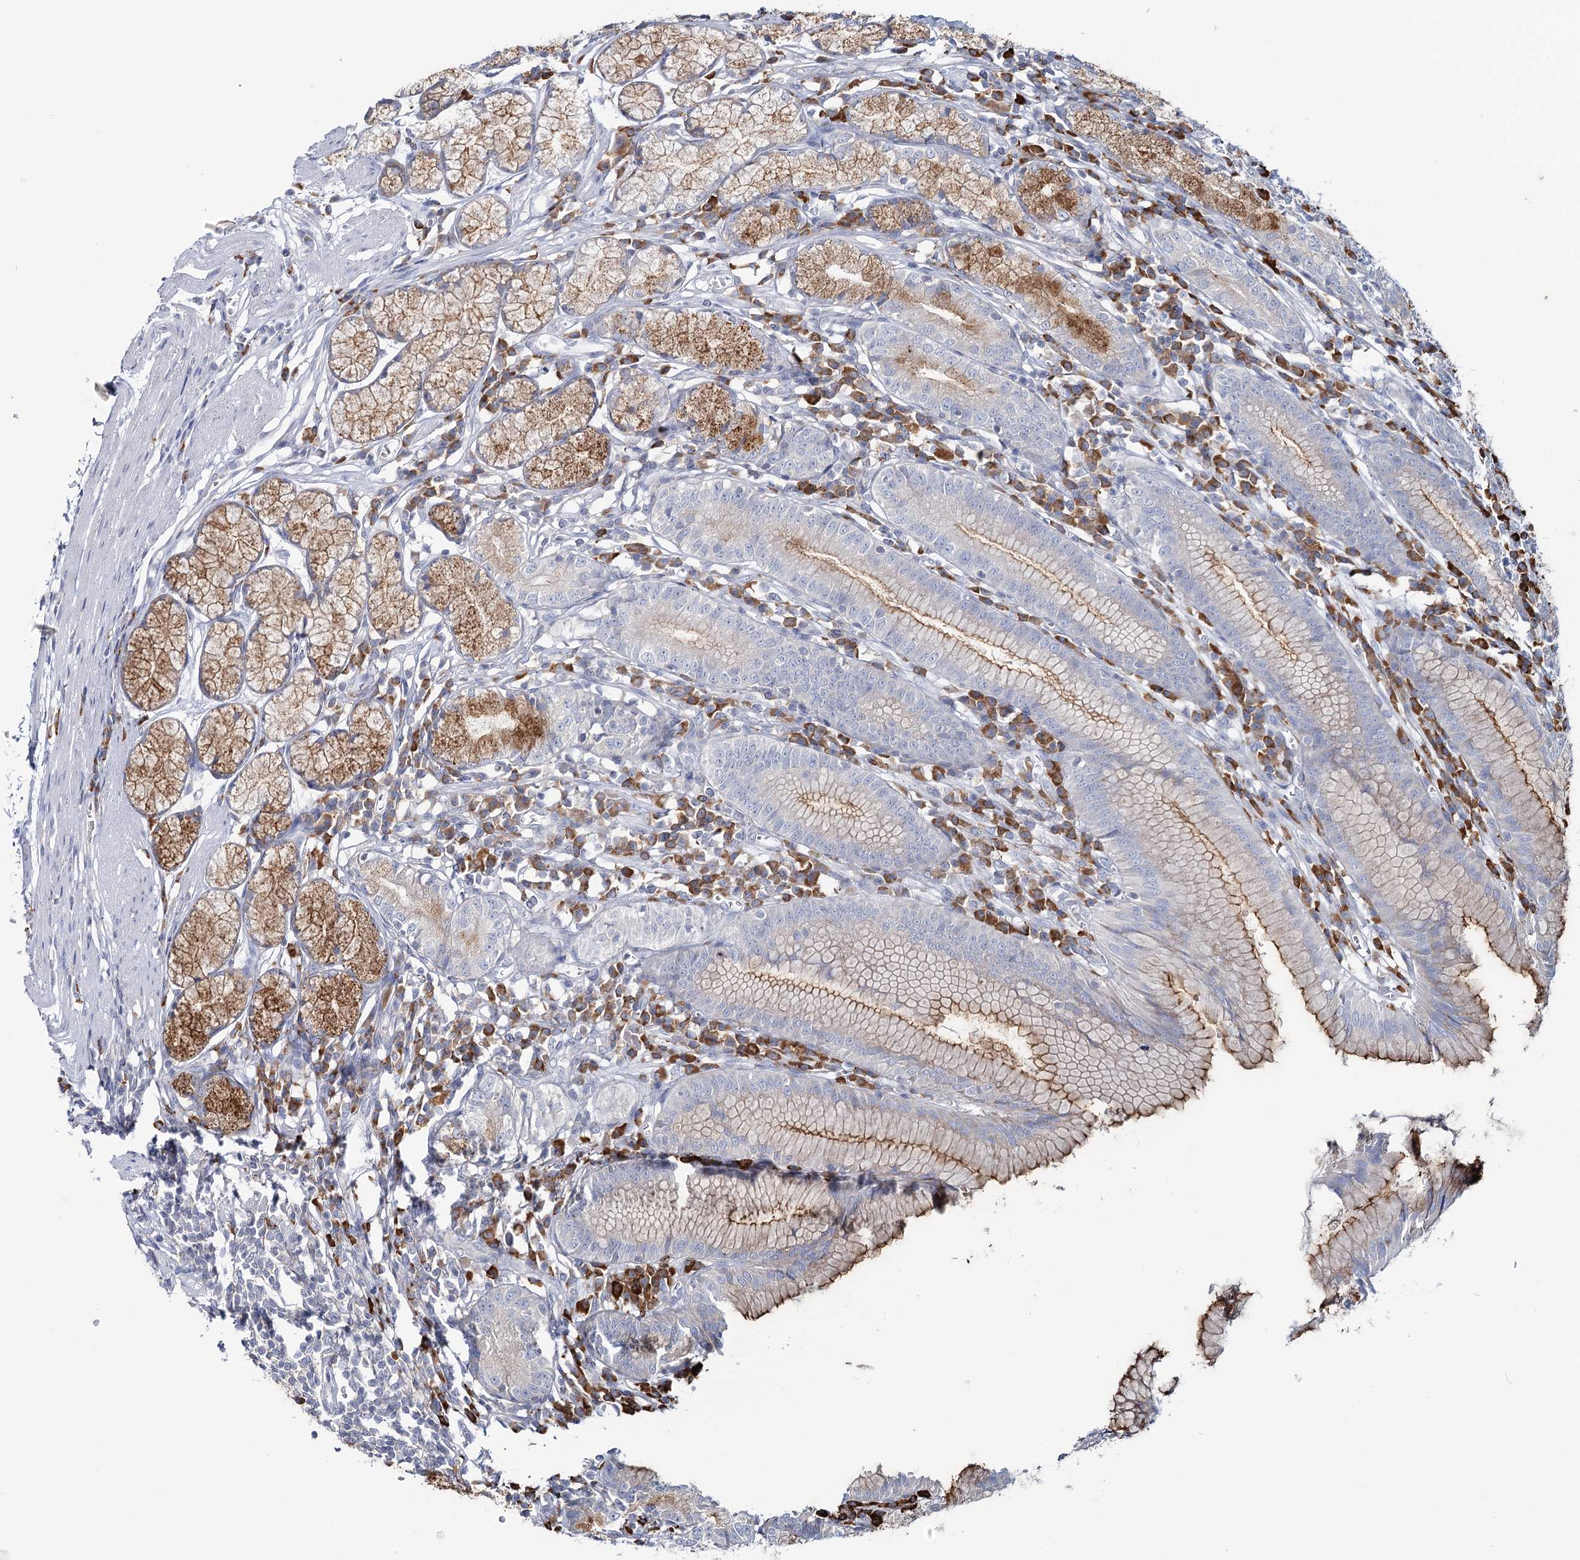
{"staining": {"intensity": "moderate", "quantity": "25%-75%", "location": "cytoplasmic/membranous"}, "tissue": "stomach", "cell_type": "Glandular cells", "image_type": "normal", "snomed": [{"axis": "morphology", "description": "Normal tissue, NOS"}, {"axis": "topography", "description": "Stomach"}], "caption": "This image reveals normal stomach stained with IHC to label a protein in brown. The cytoplasmic/membranous of glandular cells show moderate positivity for the protein. Nuclei are counter-stained blue.", "gene": "POGLUT1", "patient": {"sex": "male", "age": 55}}